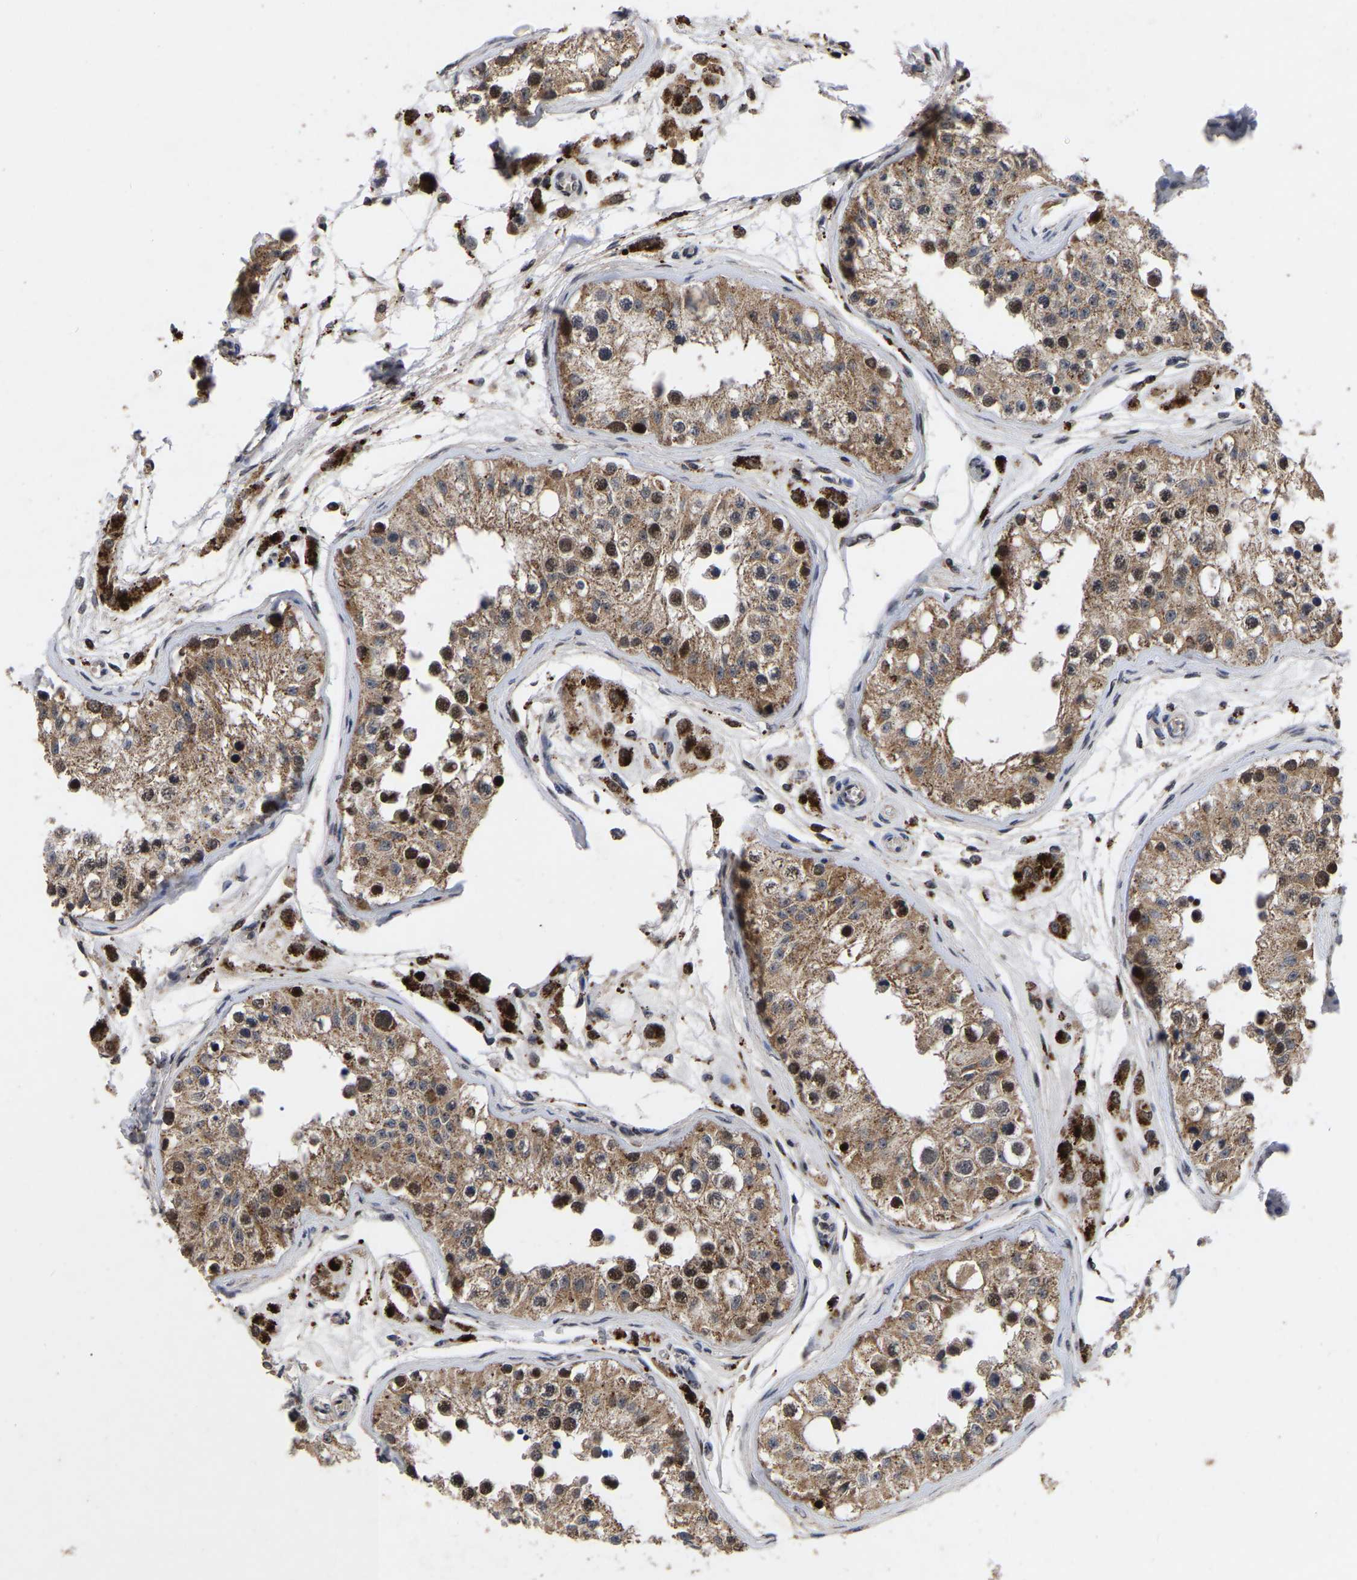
{"staining": {"intensity": "strong", "quantity": ">75%", "location": "cytoplasmic/membranous,nuclear"}, "tissue": "testis", "cell_type": "Cells in seminiferous ducts", "image_type": "normal", "snomed": [{"axis": "morphology", "description": "Normal tissue, NOS"}, {"axis": "morphology", "description": "Adenocarcinoma, metastatic, NOS"}, {"axis": "topography", "description": "Testis"}], "caption": "Immunohistochemical staining of unremarkable testis demonstrates high levels of strong cytoplasmic/membranous,nuclear positivity in about >75% of cells in seminiferous ducts.", "gene": "JUNB", "patient": {"sex": "male", "age": 26}}